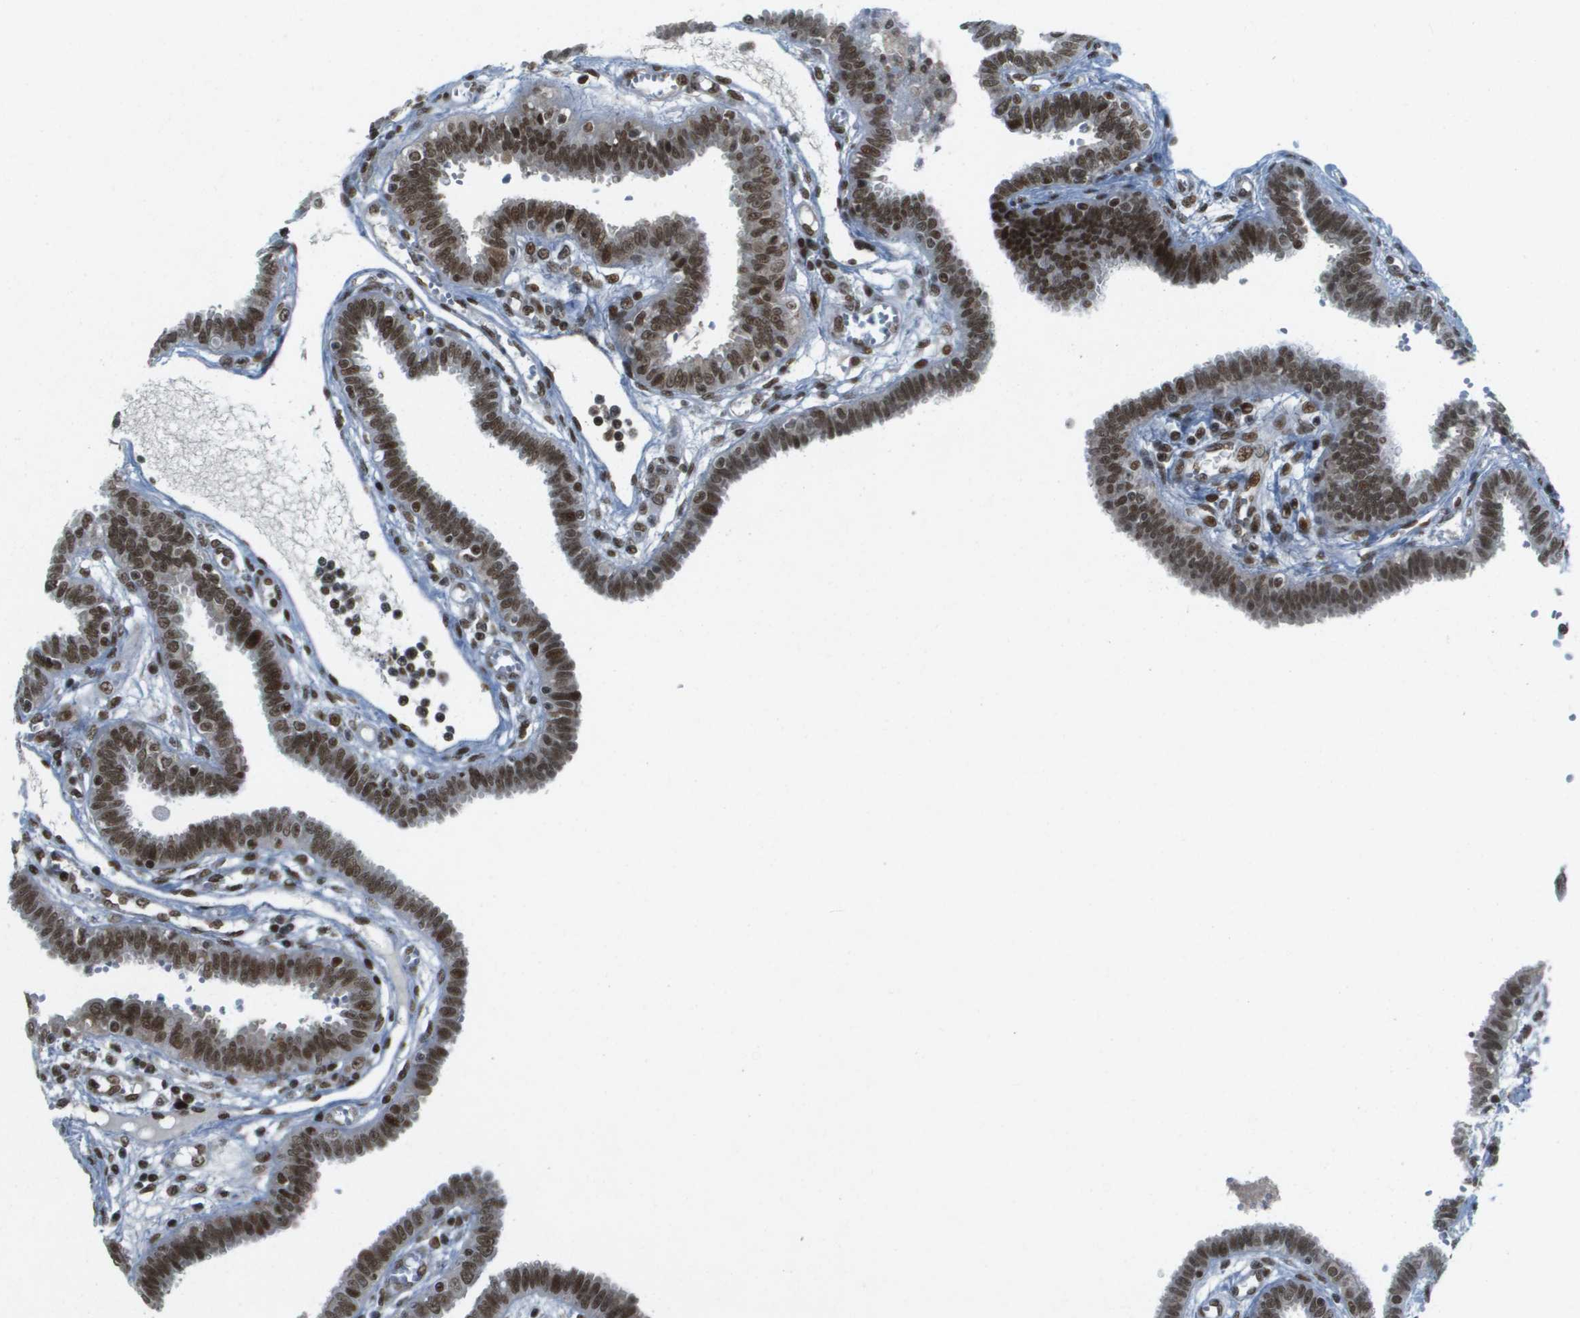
{"staining": {"intensity": "moderate", "quantity": ">75%", "location": "nuclear"}, "tissue": "fallopian tube", "cell_type": "Glandular cells", "image_type": "normal", "snomed": [{"axis": "morphology", "description": "Normal tissue, NOS"}, {"axis": "topography", "description": "Fallopian tube"}], "caption": "Brown immunohistochemical staining in unremarkable fallopian tube reveals moderate nuclear positivity in about >75% of glandular cells.", "gene": "IRF7", "patient": {"sex": "female", "age": 32}}